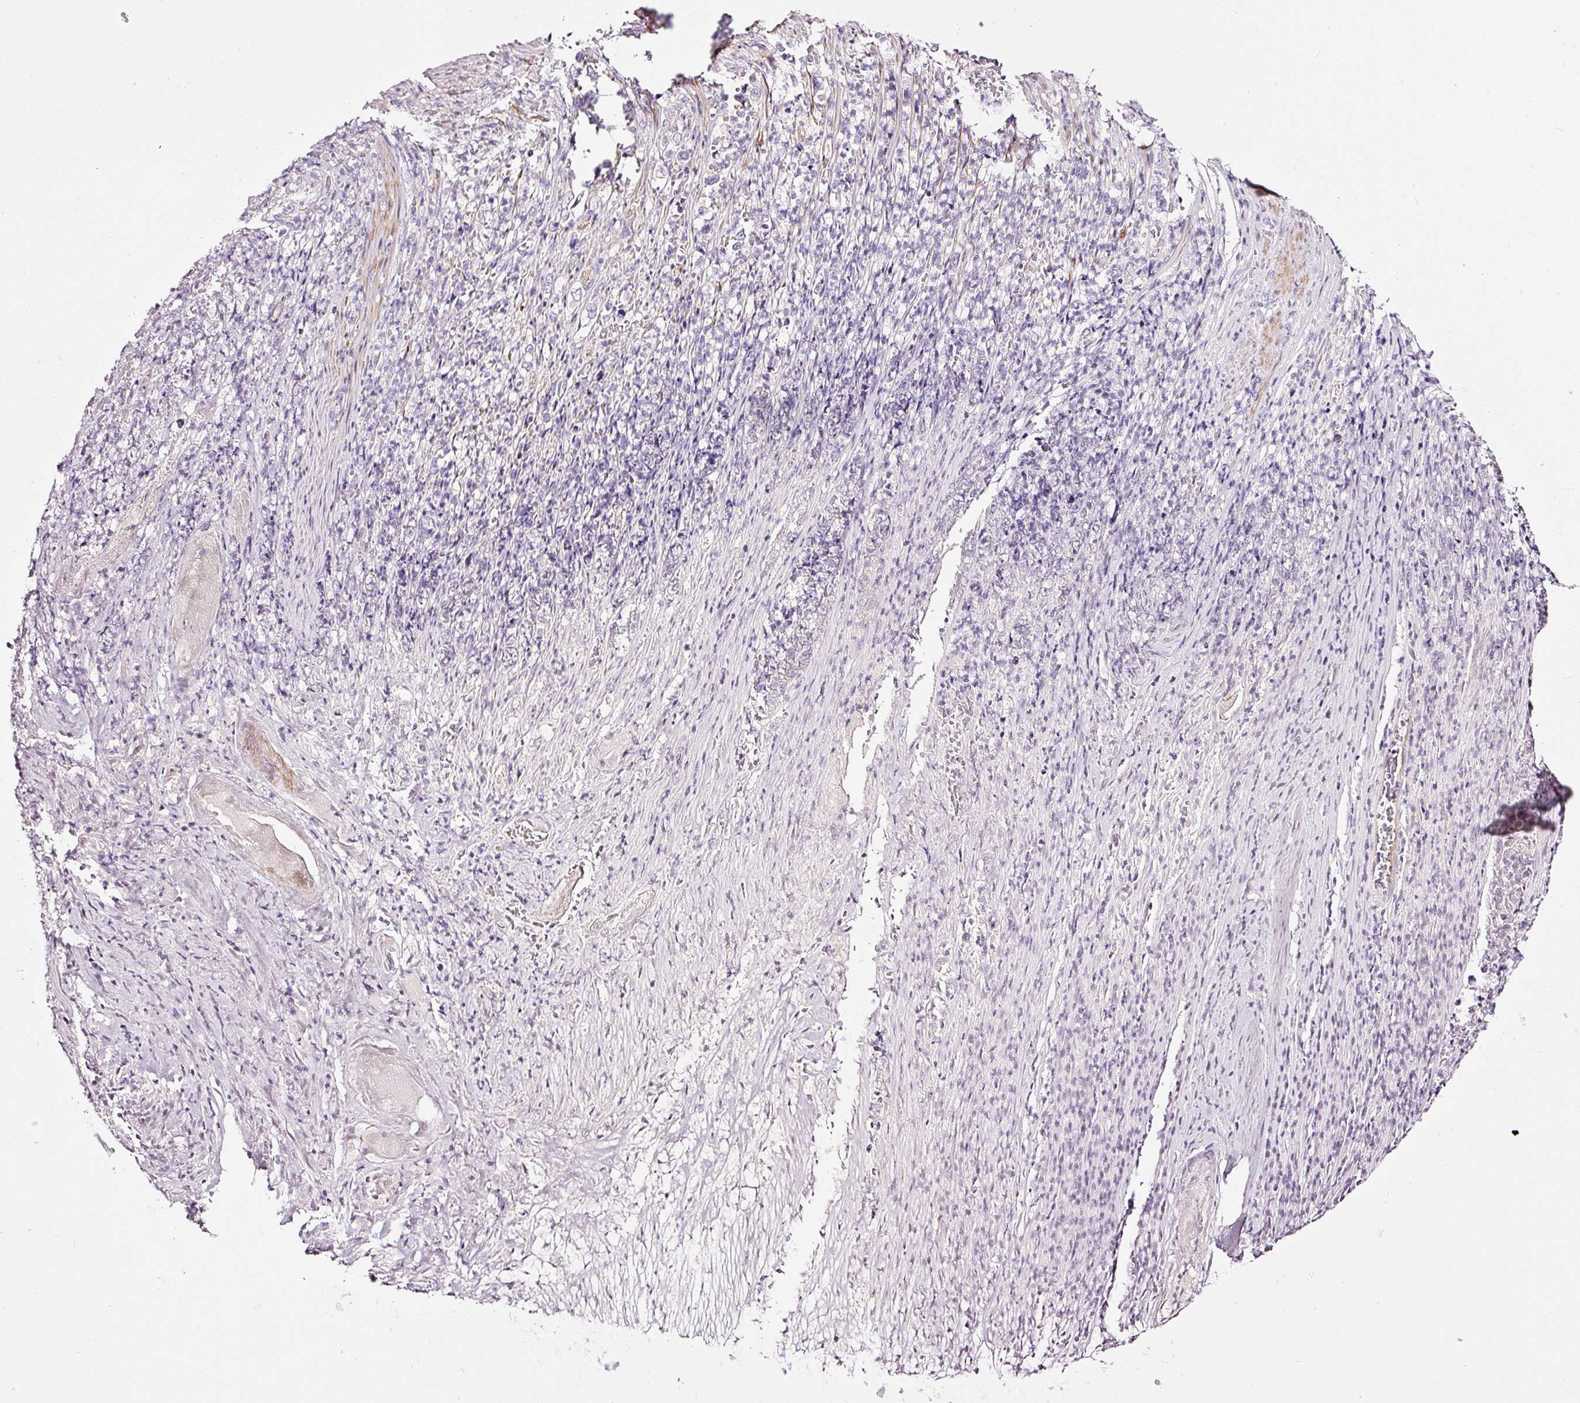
{"staining": {"intensity": "moderate", "quantity": "25%-75%", "location": "cytoplasmic/membranous"}, "tissue": "stomach cancer", "cell_type": "Tumor cells", "image_type": "cancer", "snomed": [{"axis": "morphology", "description": "Normal tissue, NOS"}, {"axis": "morphology", "description": "Adenocarcinoma, NOS"}, {"axis": "topography", "description": "Stomach"}], "caption": "A medium amount of moderate cytoplasmic/membranous positivity is appreciated in about 25%-75% of tumor cells in stomach cancer tissue.", "gene": "CYB561A3", "patient": {"sex": "female", "age": 79}}